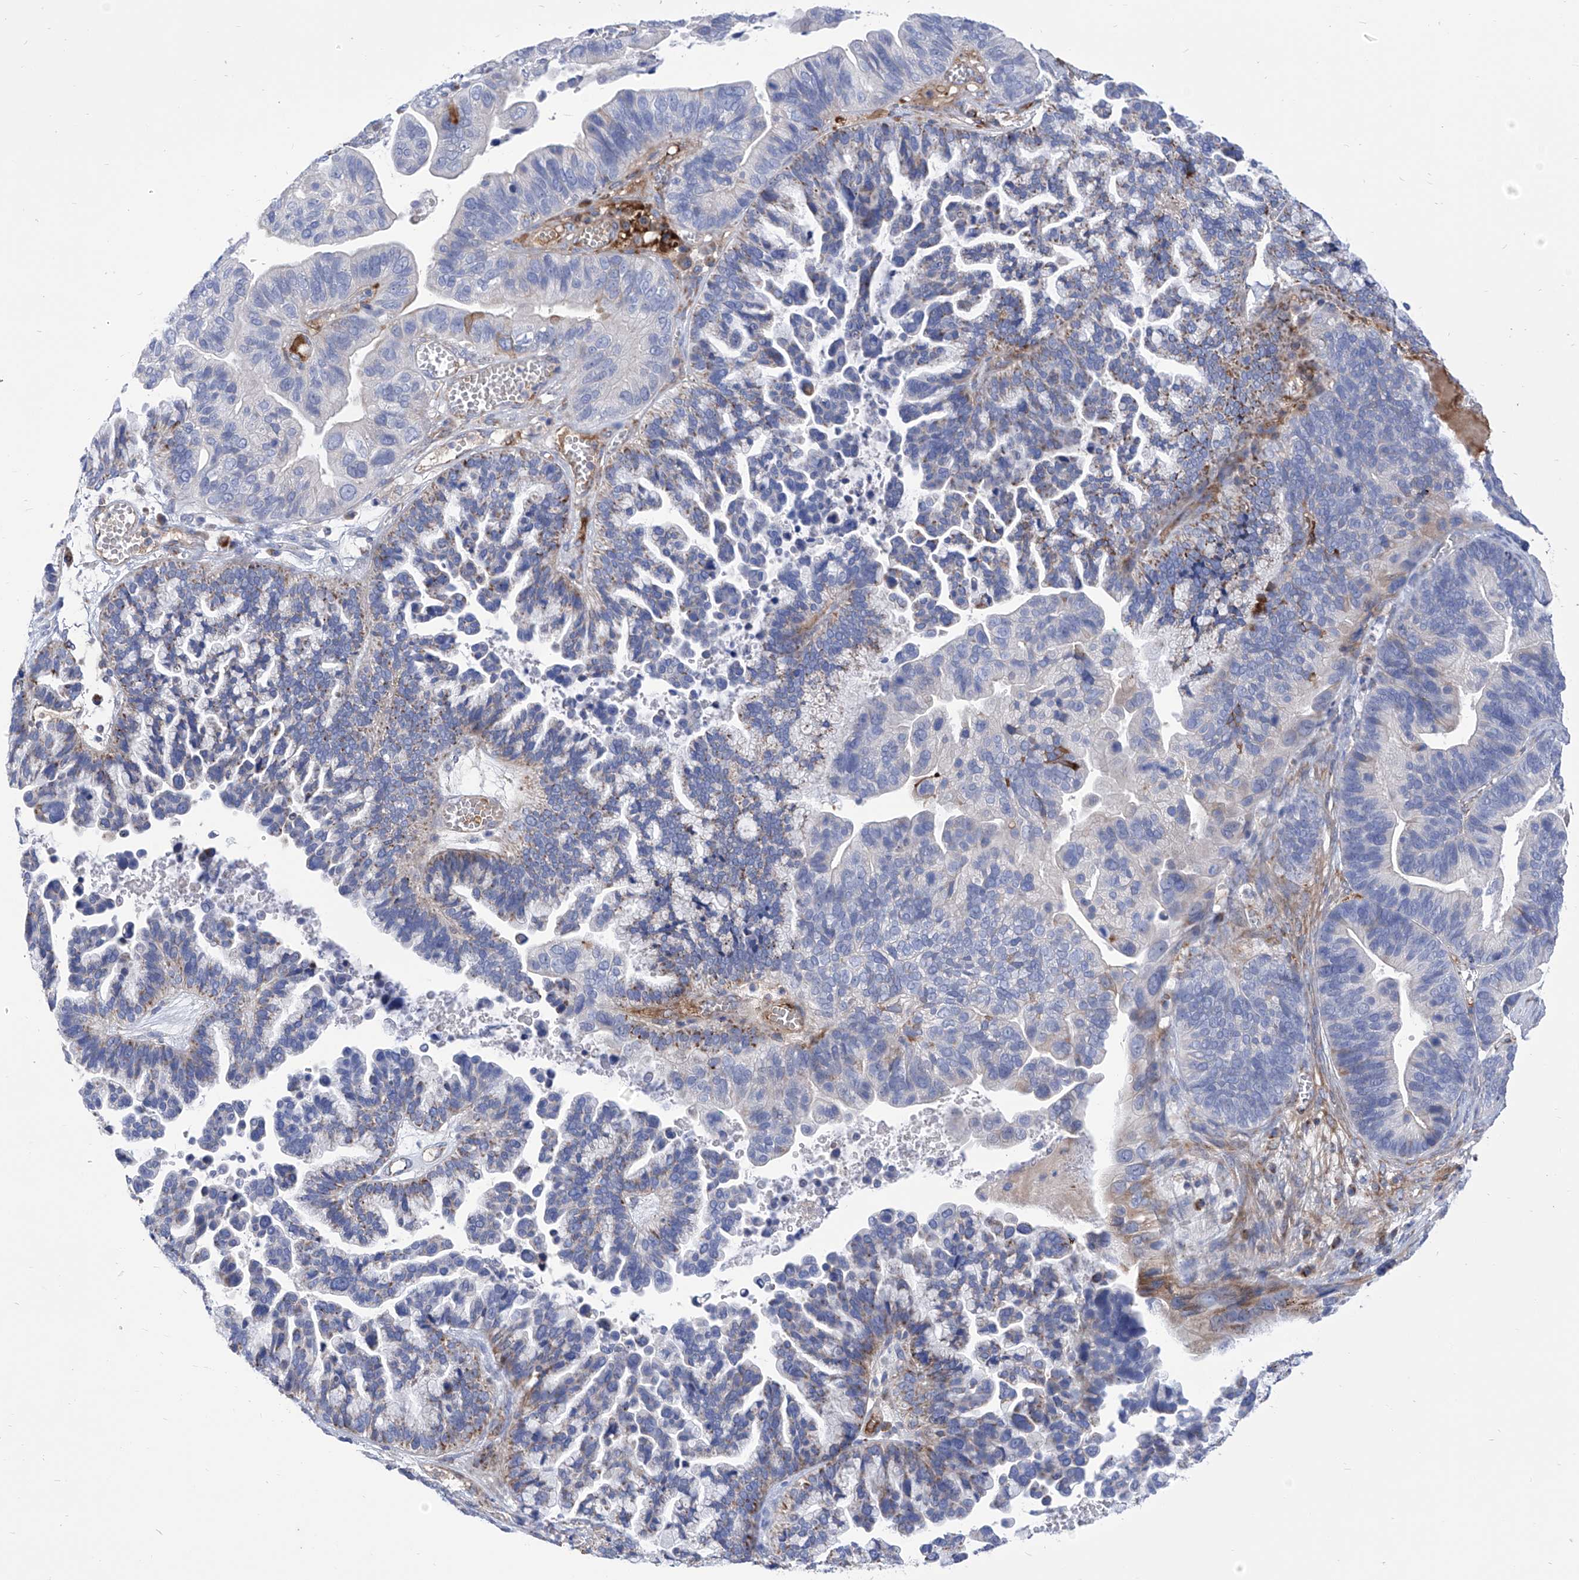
{"staining": {"intensity": "moderate", "quantity": "<25%", "location": "cytoplasmic/membranous"}, "tissue": "ovarian cancer", "cell_type": "Tumor cells", "image_type": "cancer", "snomed": [{"axis": "morphology", "description": "Cystadenocarcinoma, serous, NOS"}, {"axis": "topography", "description": "Ovary"}], "caption": "A micrograph of human ovarian serous cystadenocarcinoma stained for a protein displays moderate cytoplasmic/membranous brown staining in tumor cells.", "gene": "SRBD1", "patient": {"sex": "female", "age": 56}}